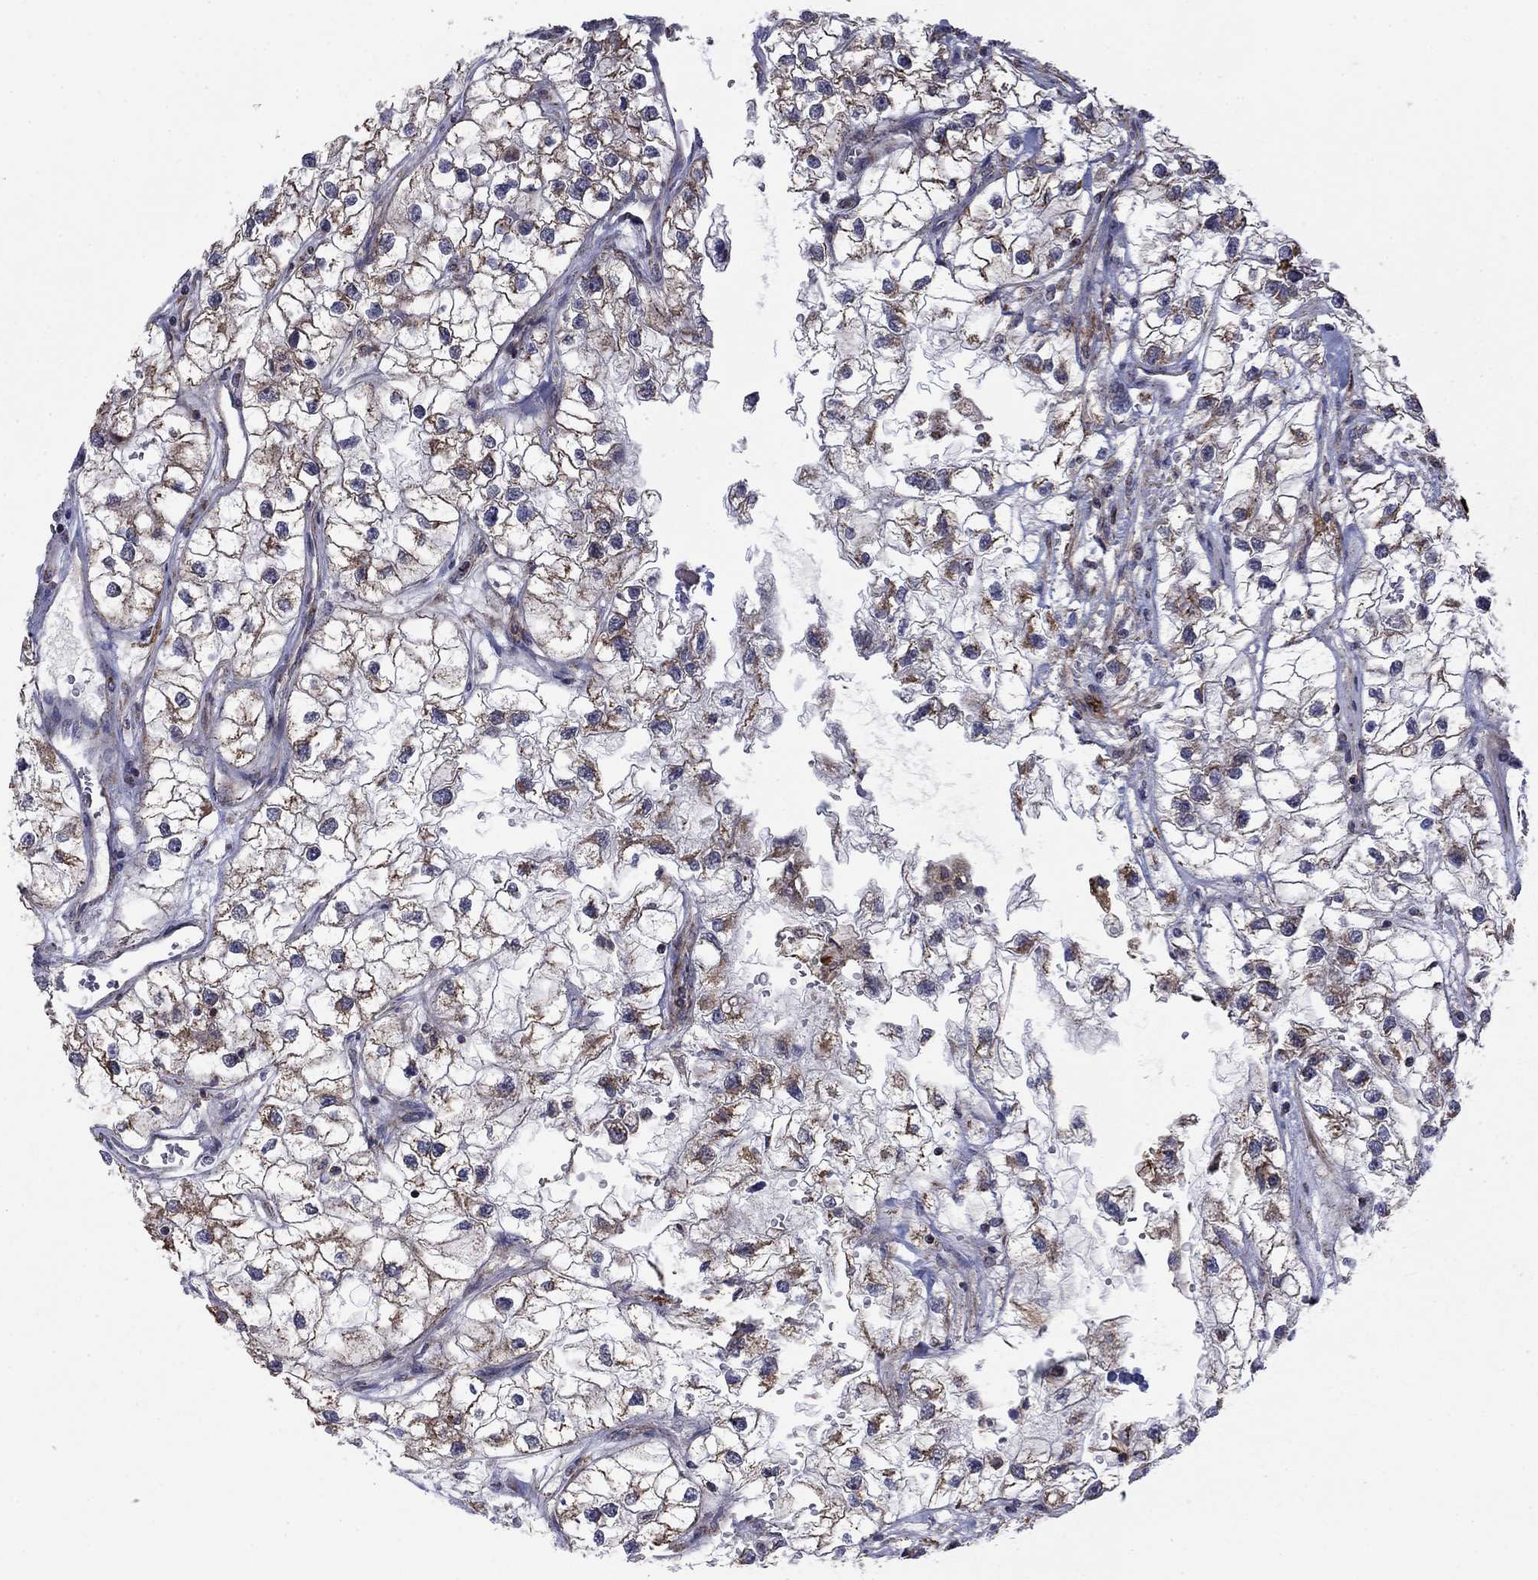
{"staining": {"intensity": "moderate", "quantity": "<25%", "location": "cytoplasmic/membranous"}, "tissue": "renal cancer", "cell_type": "Tumor cells", "image_type": "cancer", "snomed": [{"axis": "morphology", "description": "Adenocarcinoma, NOS"}, {"axis": "topography", "description": "Kidney"}], "caption": "An immunohistochemistry photomicrograph of neoplastic tissue is shown. Protein staining in brown labels moderate cytoplasmic/membranous positivity in renal cancer (adenocarcinoma) within tumor cells.", "gene": "DOP1B", "patient": {"sex": "male", "age": 59}}